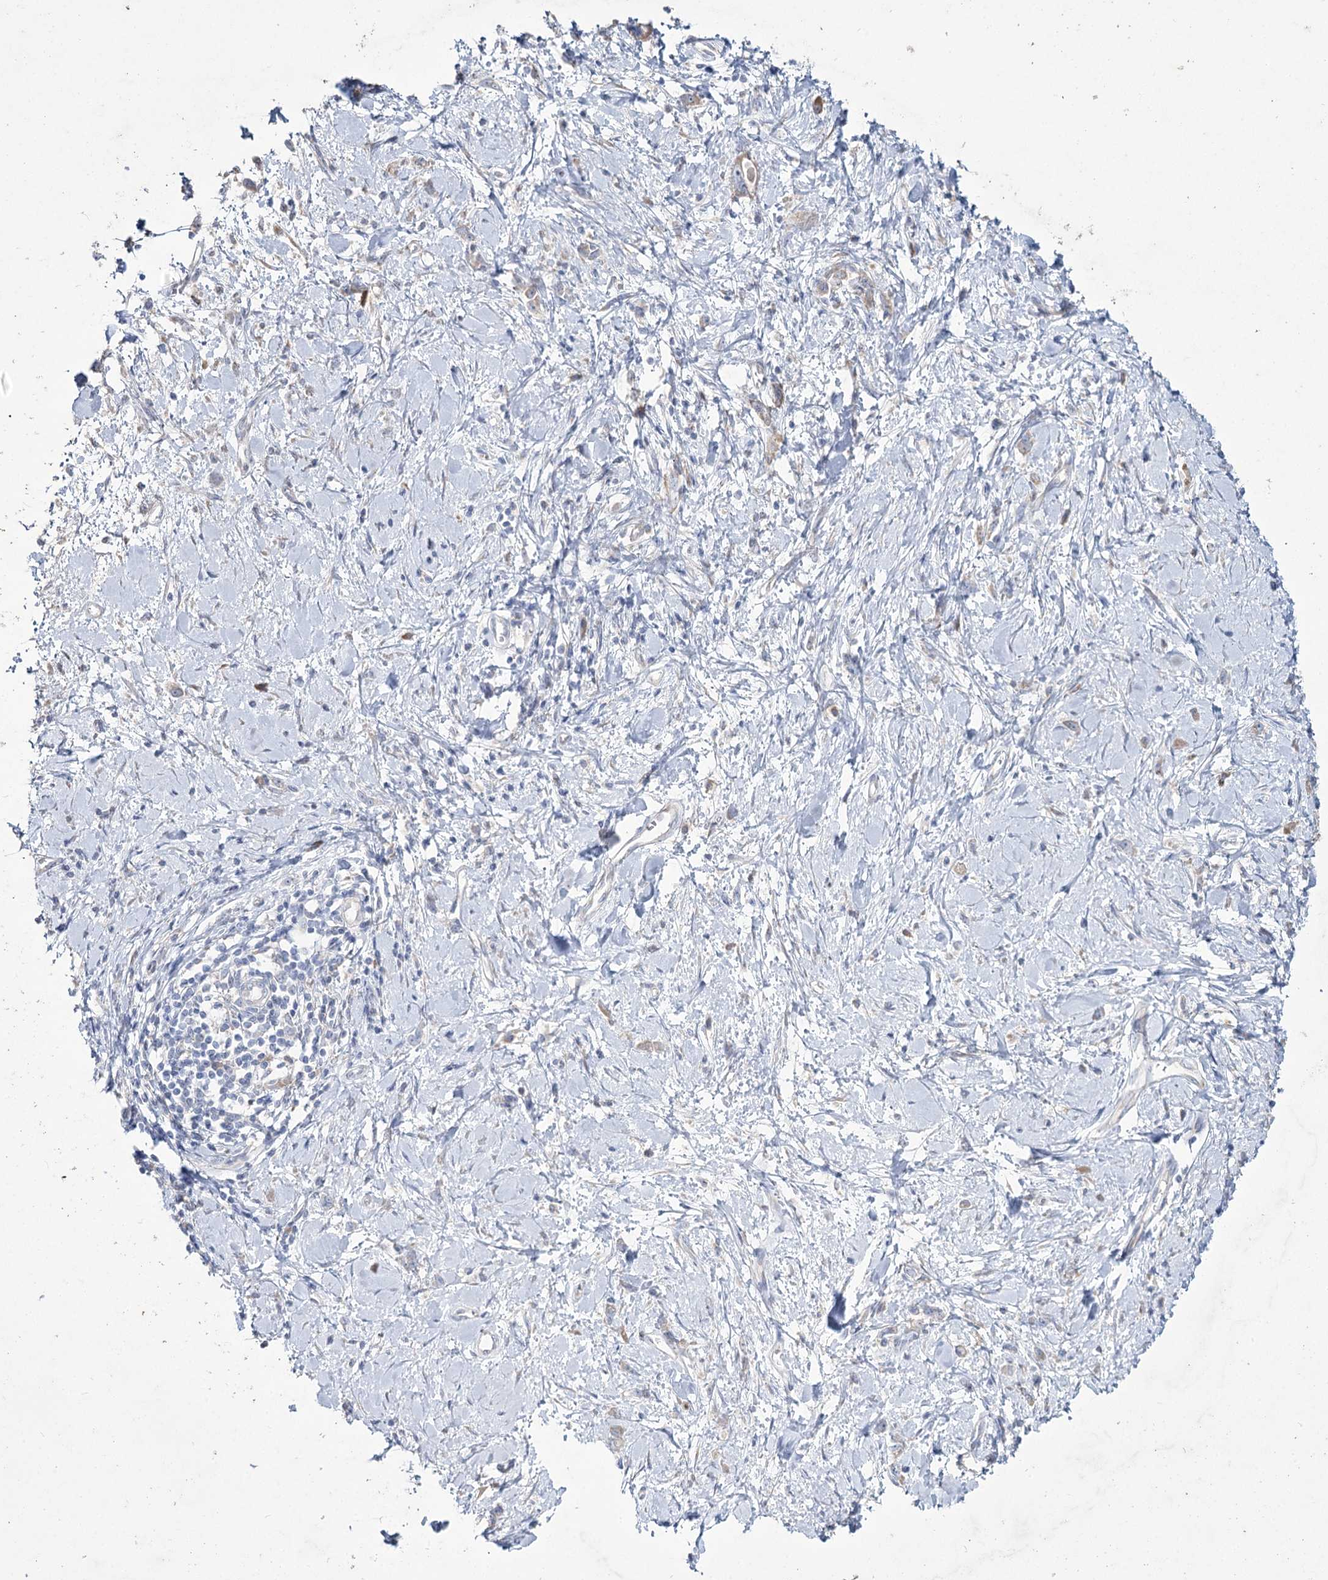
{"staining": {"intensity": "negative", "quantity": "none", "location": "none"}, "tissue": "stomach cancer", "cell_type": "Tumor cells", "image_type": "cancer", "snomed": [{"axis": "morphology", "description": "Adenocarcinoma, NOS"}, {"axis": "topography", "description": "Stomach"}], "caption": "Histopathology image shows no significant protein expression in tumor cells of stomach cancer (adenocarcinoma). Nuclei are stained in blue.", "gene": "NIPAL4", "patient": {"sex": "female", "age": 76}}